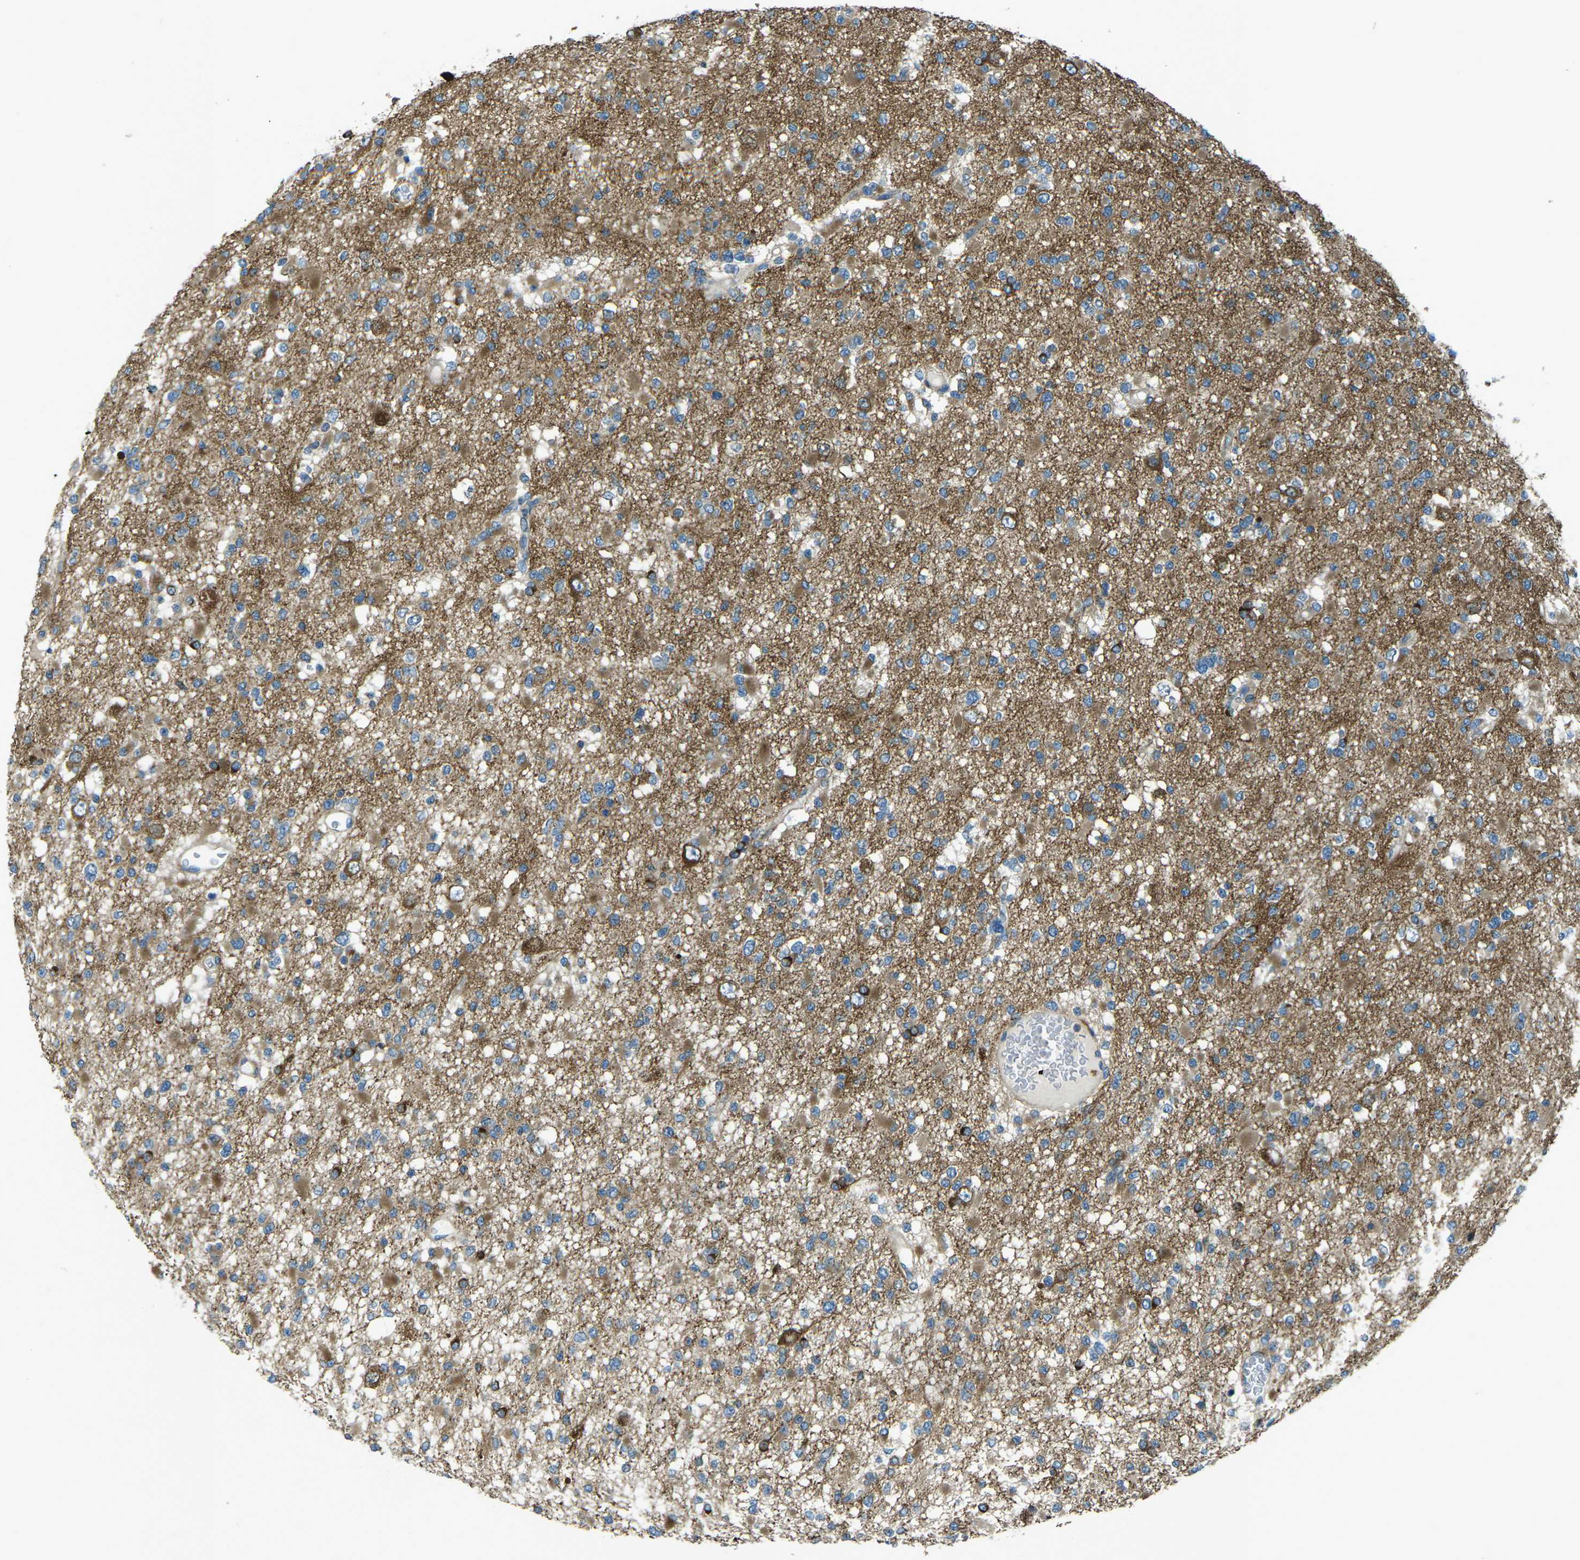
{"staining": {"intensity": "moderate", "quantity": "25%-75%", "location": "cytoplasmic/membranous"}, "tissue": "glioma", "cell_type": "Tumor cells", "image_type": "cancer", "snomed": [{"axis": "morphology", "description": "Glioma, malignant, Low grade"}, {"axis": "topography", "description": "Brain"}], "caption": "Glioma stained with DAB (3,3'-diaminobenzidine) immunohistochemistry reveals medium levels of moderate cytoplasmic/membranous positivity in about 25%-75% of tumor cells.", "gene": "CDK17", "patient": {"sex": "female", "age": 22}}